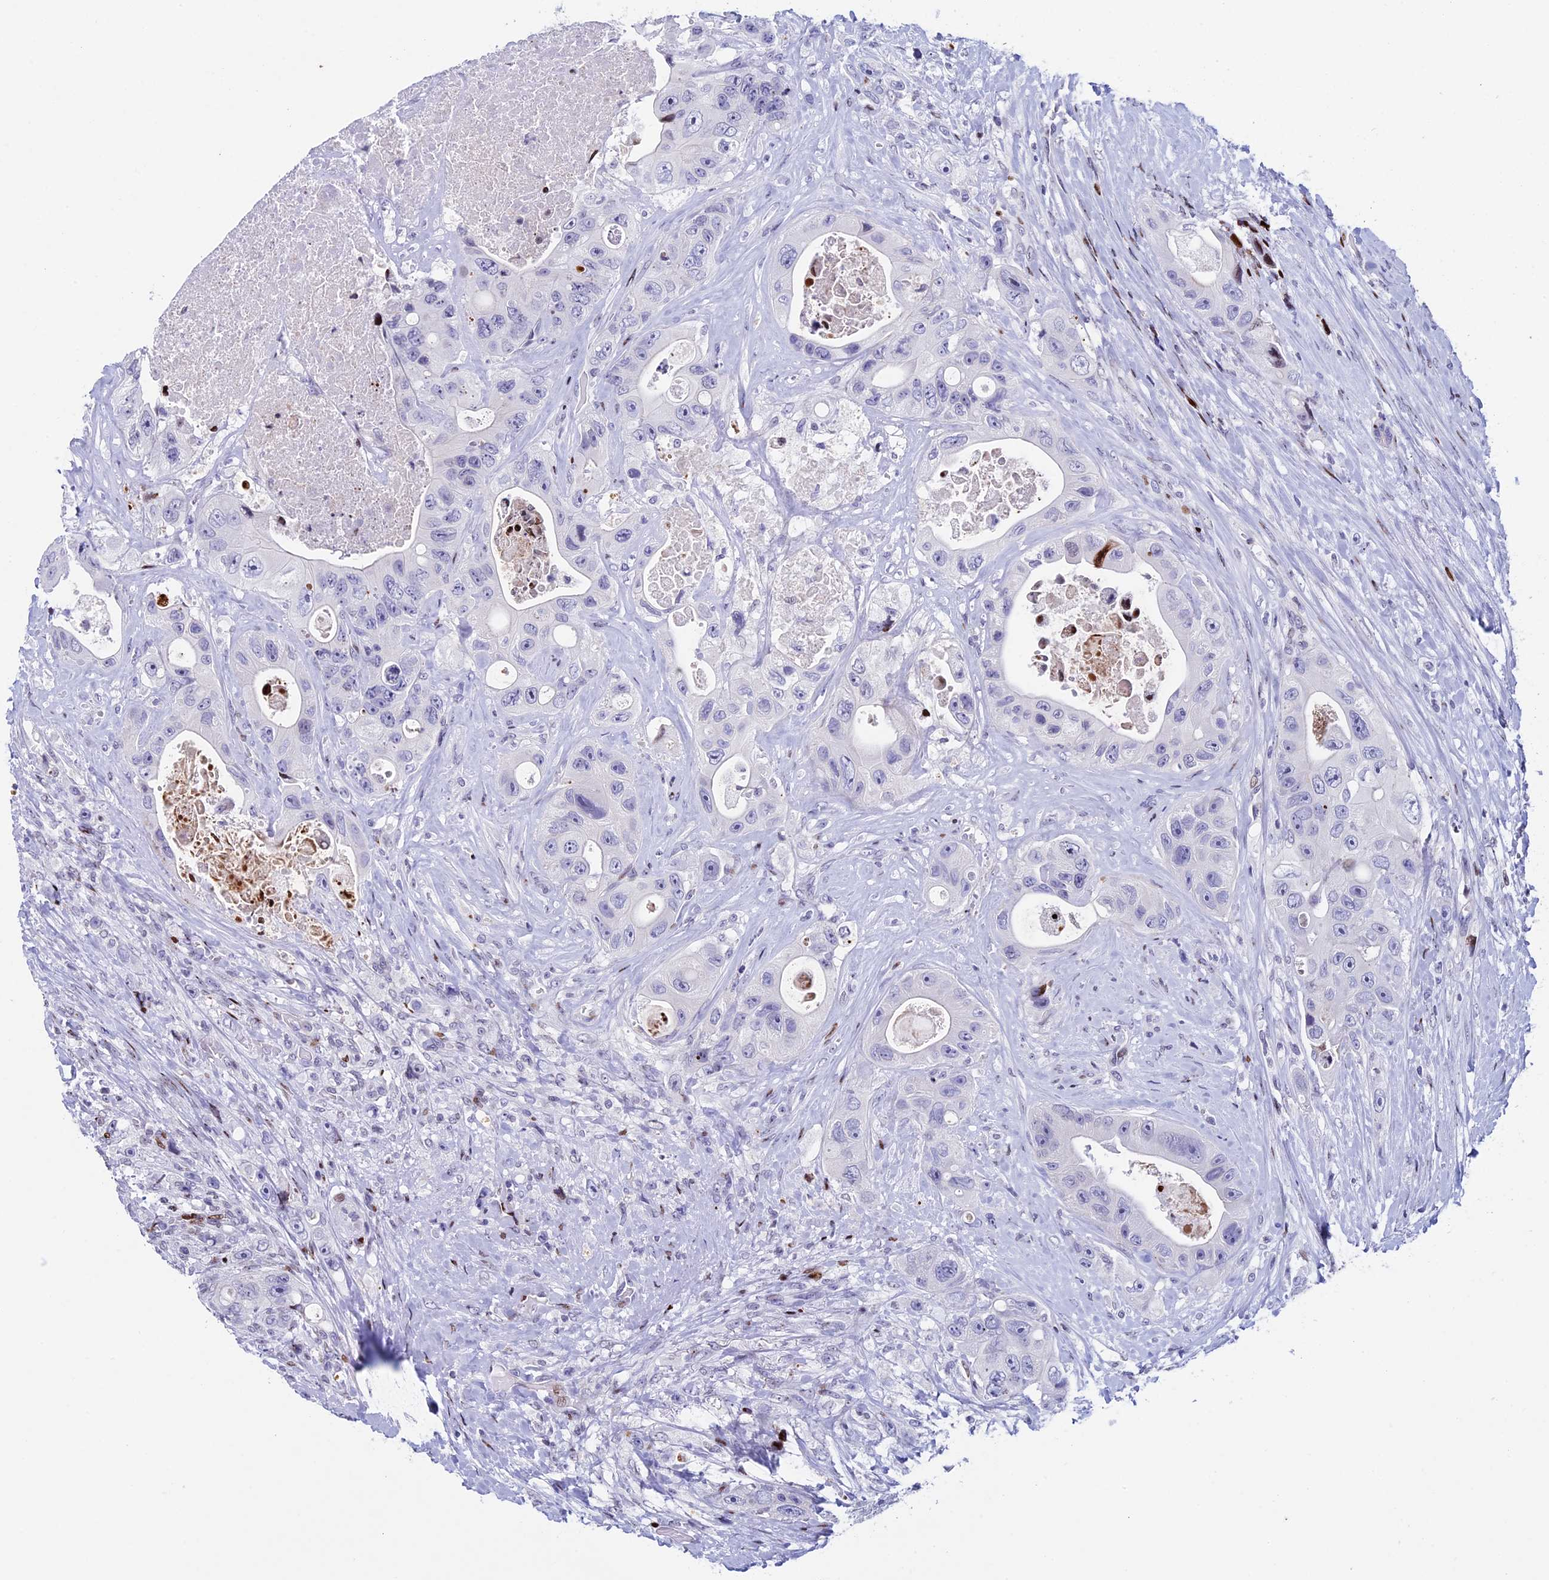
{"staining": {"intensity": "negative", "quantity": "none", "location": "none"}, "tissue": "colorectal cancer", "cell_type": "Tumor cells", "image_type": "cancer", "snomed": [{"axis": "morphology", "description": "Adenocarcinoma, NOS"}, {"axis": "topography", "description": "Colon"}], "caption": "Tumor cells show no significant expression in adenocarcinoma (colorectal). Nuclei are stained in blue.", "gene": "BTBD3", "patient": {"sex": "female", "age": 46}}